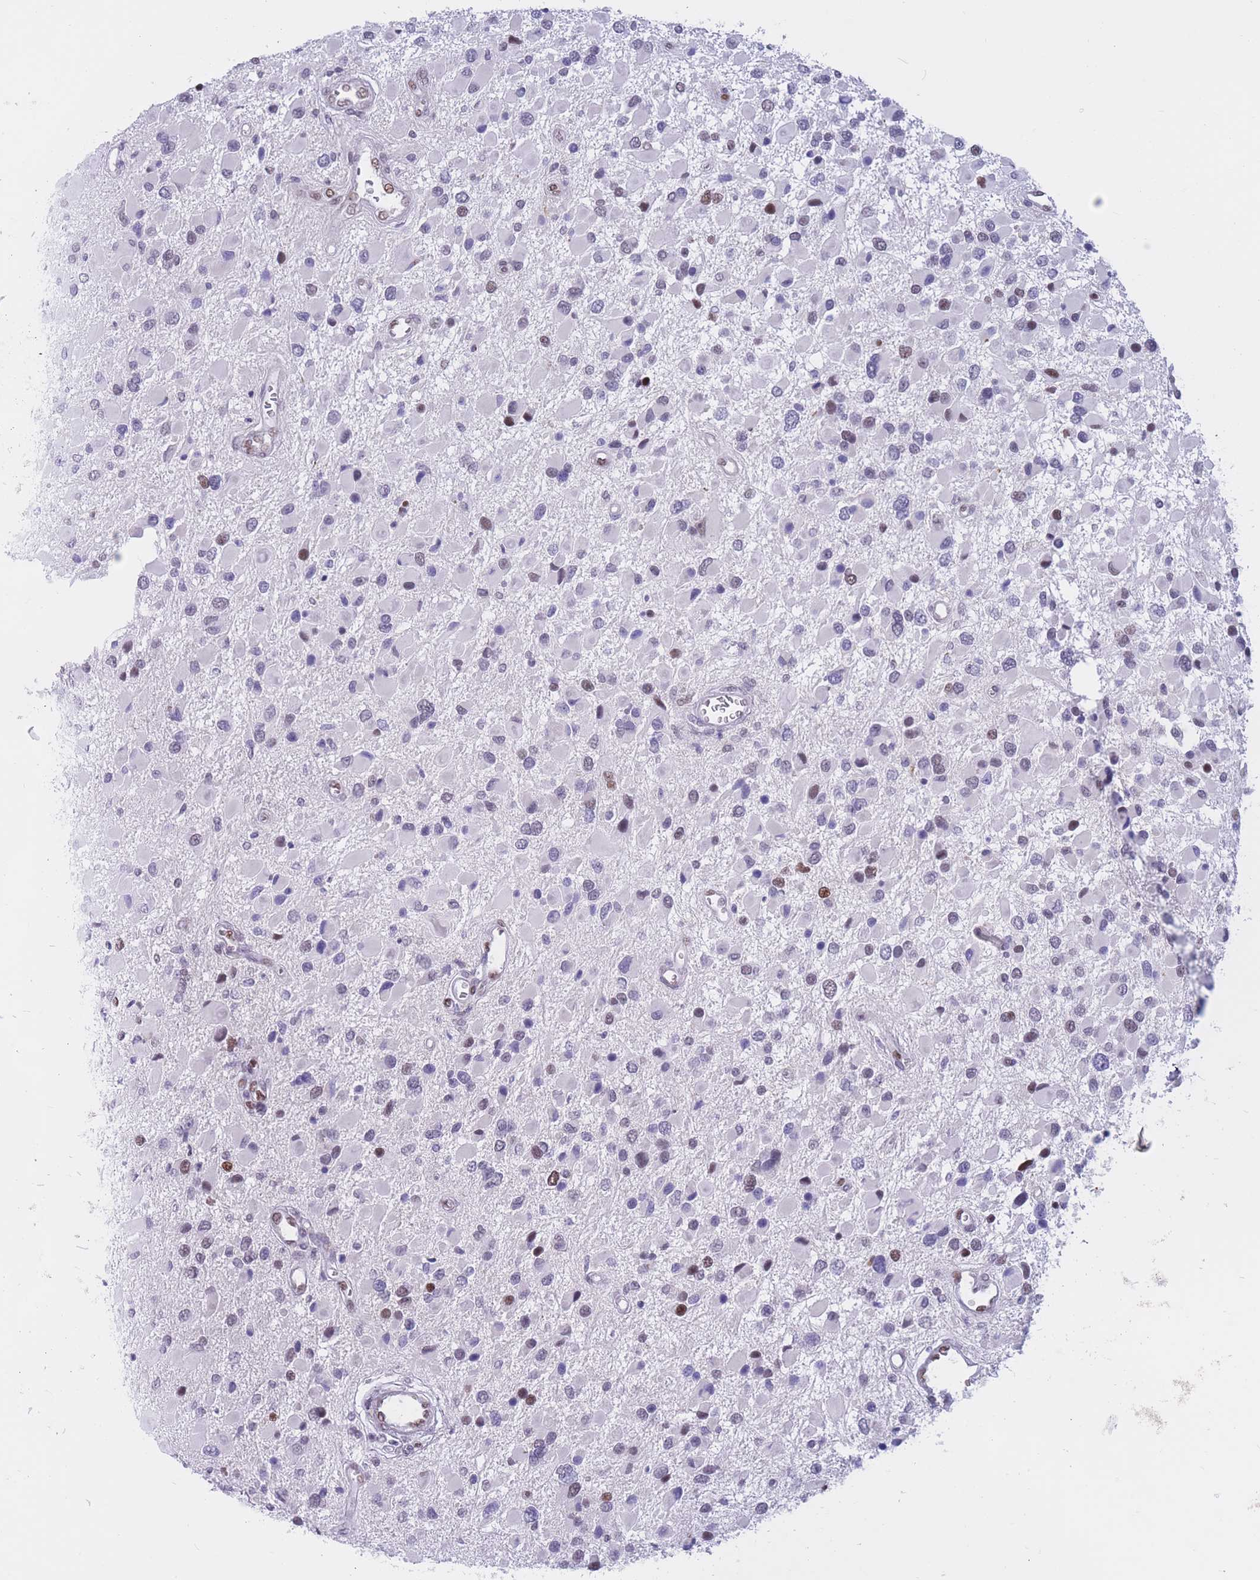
{"staining": {"intensity": "negative", "quantity": "none", "location": "none"}, "tissue": "glioma", "cell_type": "Tumor cells", "image_type": "cancer", "snomed": [{"axis": "morphology", "description": "Glioma, malignant, High grade"}, {"axis": "topography", "description": "Brain"}], "caption": "Immunohistochemistry of glioma displays no expression in tumor cells. (Brightfield microscopy of DAB (3,3'-diaminobenzidine) immunohistochemistry (IHC) at high magnification).", "gene": "NASP", "patient": {"sex": "male", "age": 53}}